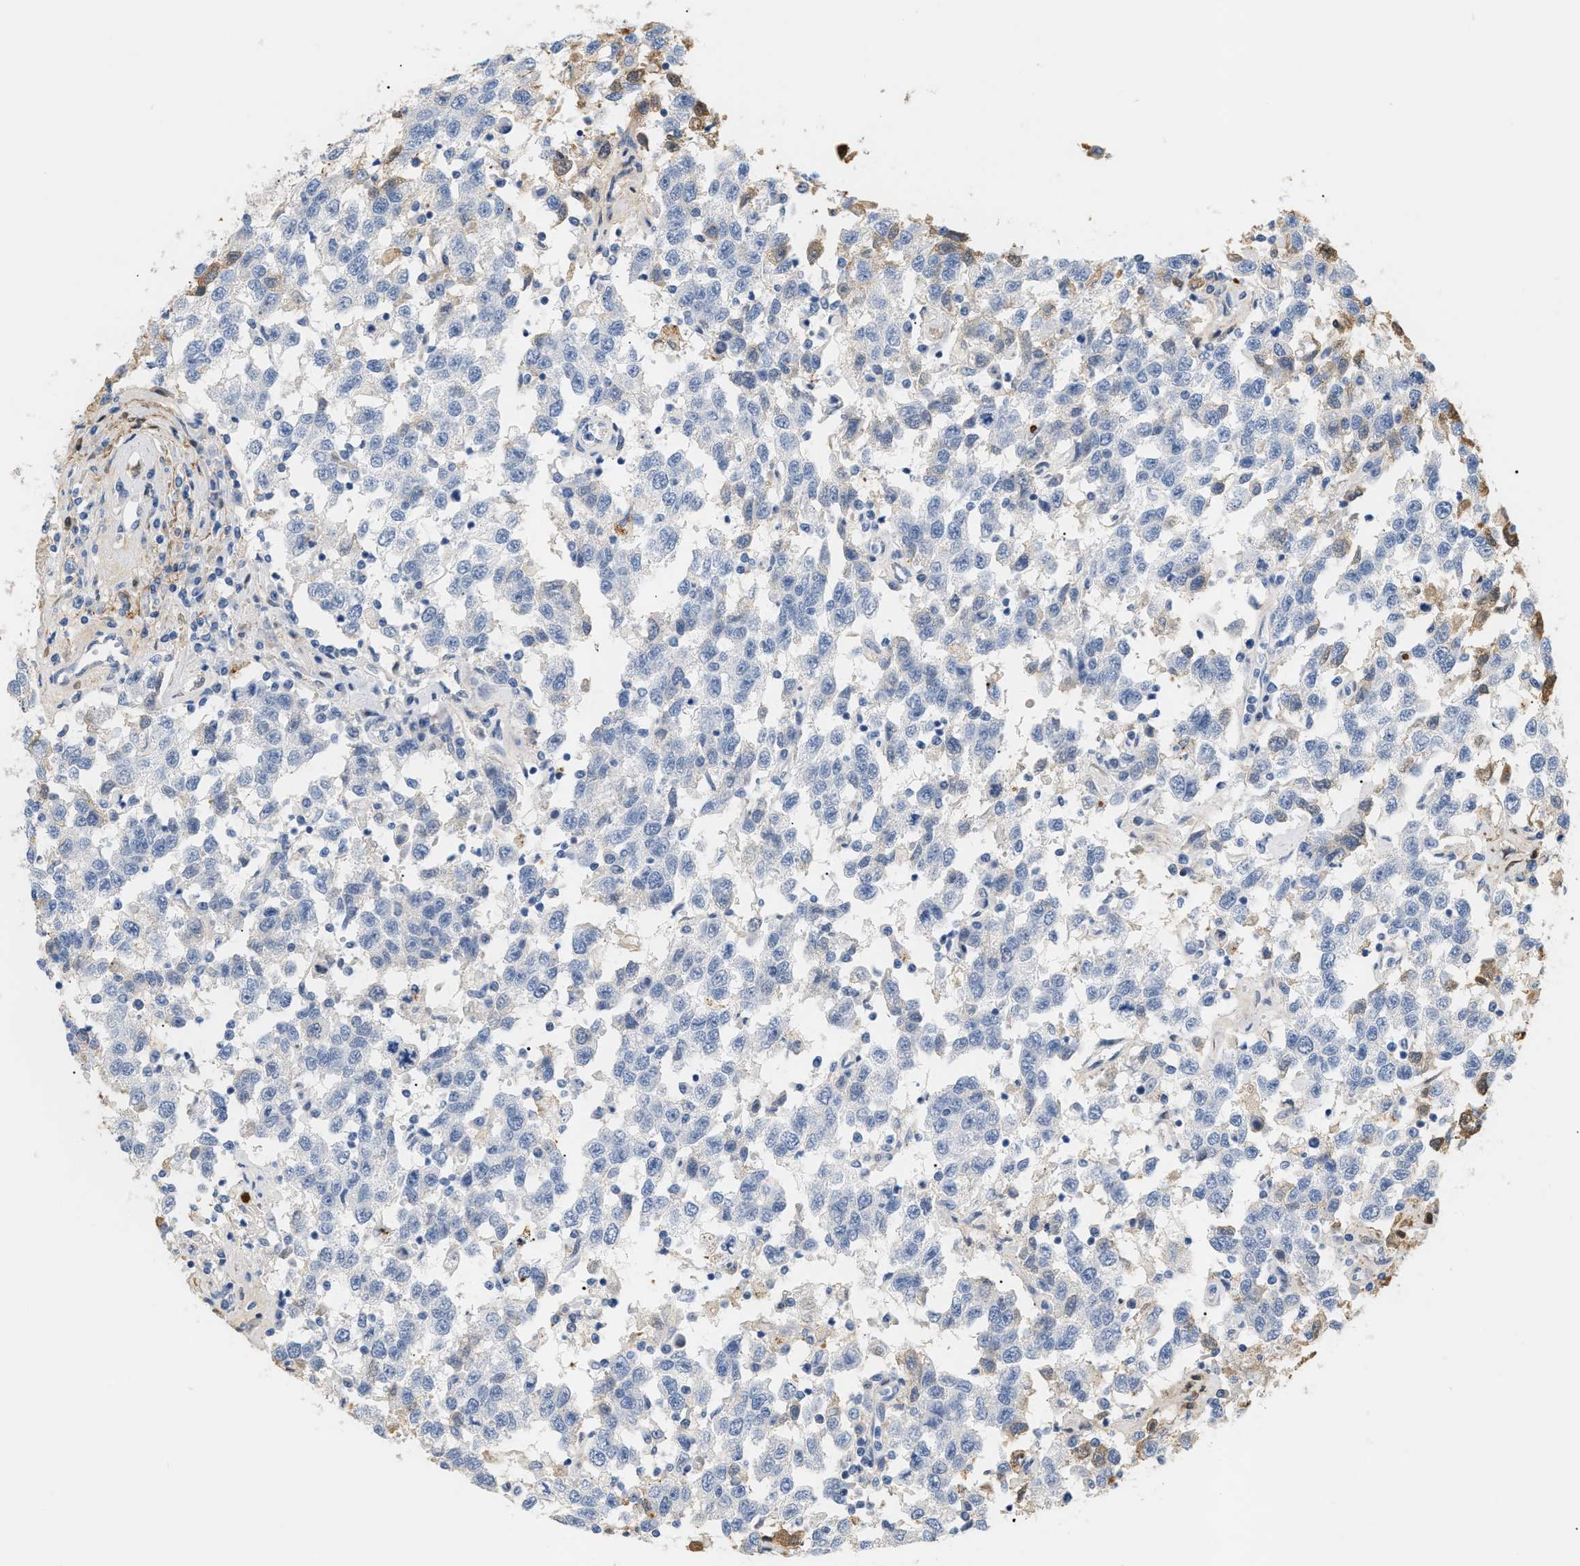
{"staining": {"intensity": "negative", "quantity": "none", "location": "none"}, "tissue": "testis cancer", "cell_type": "Tumor cells", "image_type": "cancer", "snomed": [{"axis": "morphology", "description": "Seminoma, NOS"}, {"axis": "topography", "description": "Testis"}], "caption": "The micrograph exhibits no significant positivity in tumor cells of seminoma (testis).", "gene": "CFH", "patient": {"sex": "male", "age": 41}}